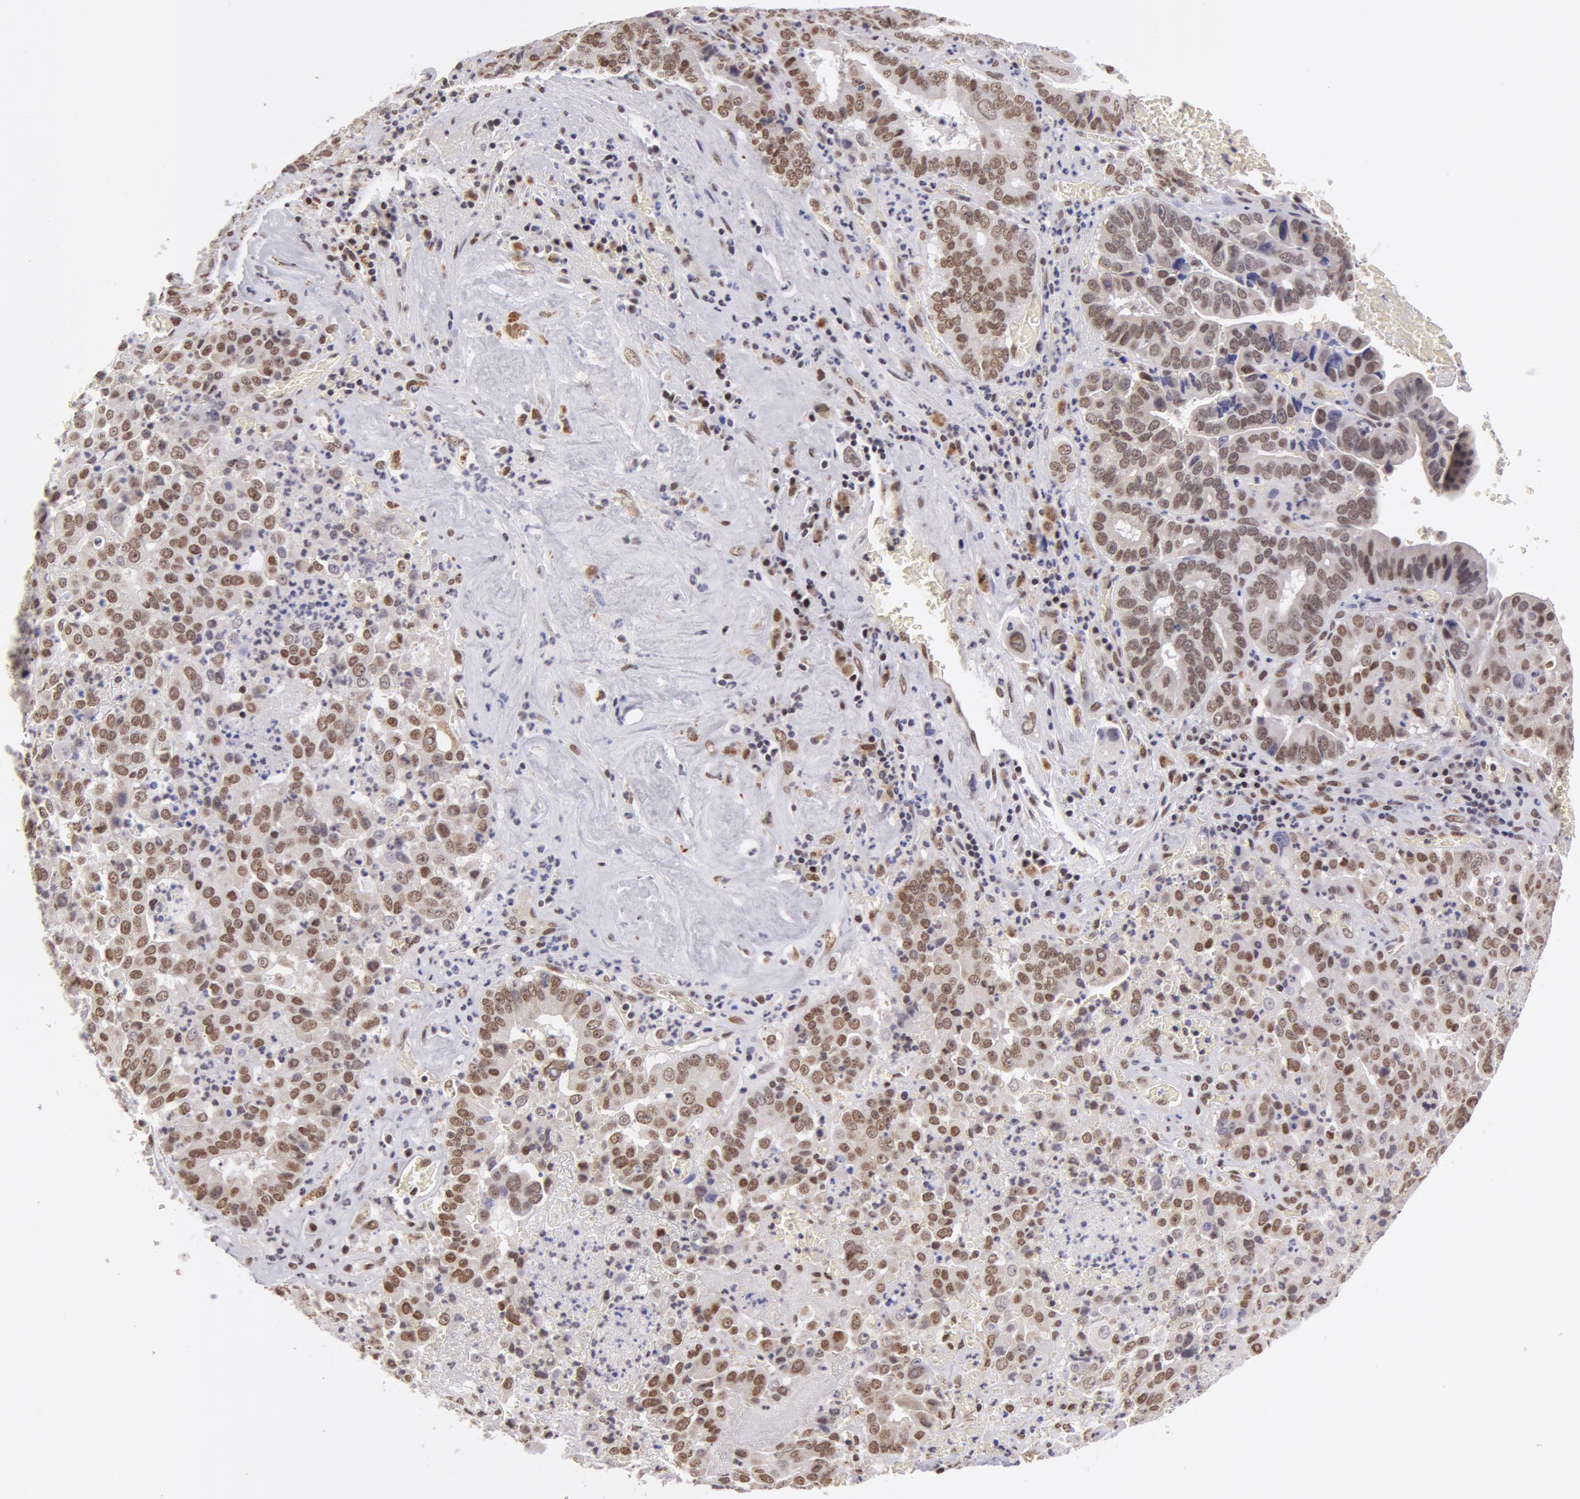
{"staining": {"intensity": "strong", "quantity": ">75%", "location": "cytoplasmic/membranous,nuclear"}, "tissue": "liver cancer", "cell_type": "Tumor cells", "image_type": "cancer", "snomed": [{"axis": "morphology", "description": "Cholangiocarcinoma"}, {"axis": "topography", "description": "Liver"}], "caption": "DAB (3,3'-diaminobenzidine) immunohistochemical staining of human liver cancer displays strong cytoplasmic/membranous and nuclear protein positivity in about >75% of tumor cells.", "gene": "VRTN", "patient": {"sex": "female", "age": 79}}